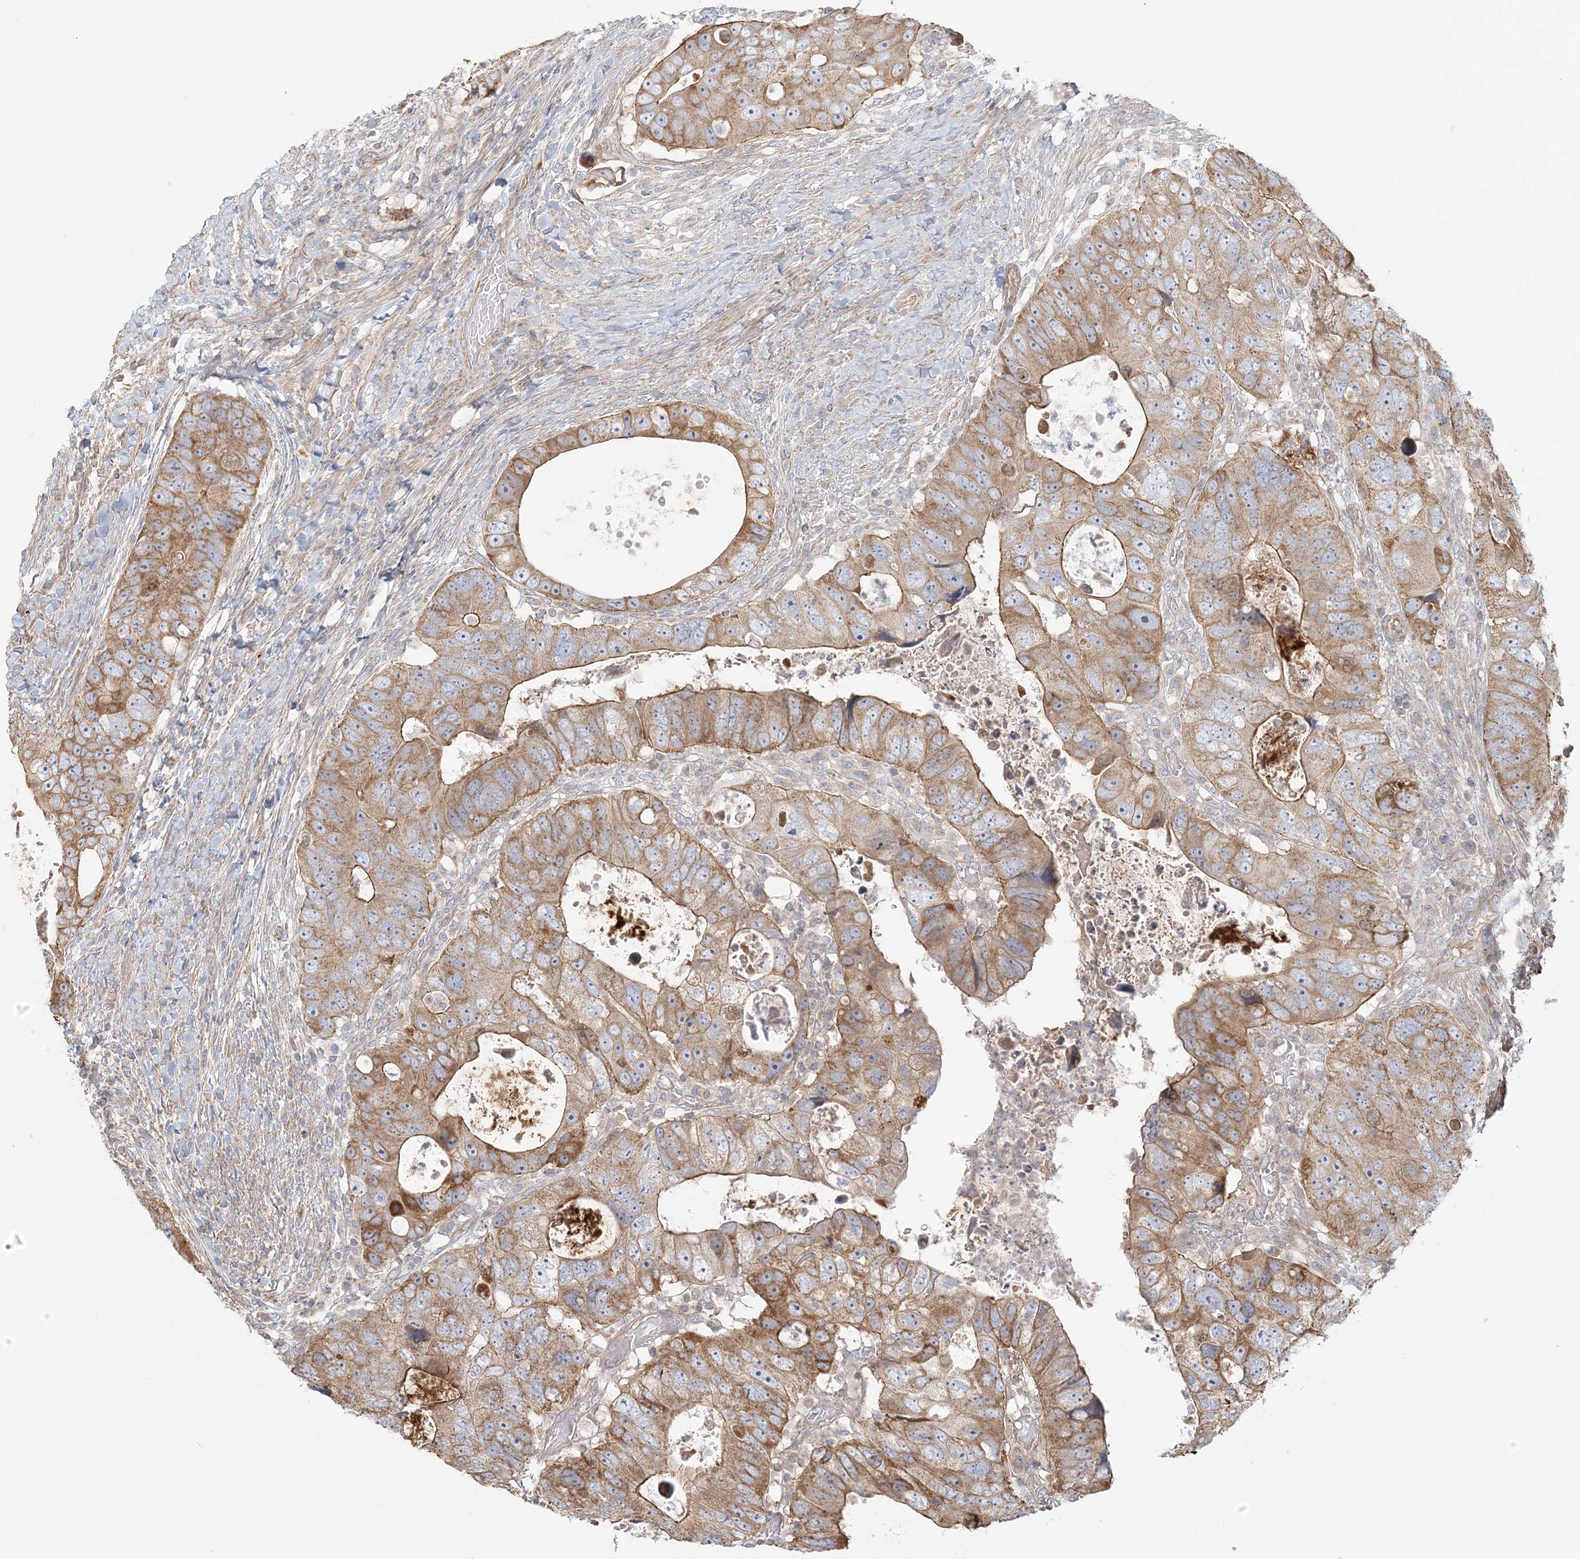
{"staining": {"intensity": "moderate", "quantity": ">75%", "location": "cytoplasmic/membranous"}, "tissue": "colorectal cancer", "cell_type": "Tumor cells", "image_type": "cancer", "snomed": [{"axis": "morphology", "description": "Adenocarcinoma, NOS"}, {"axis": "topography", "description": "Rectum"}], "caption": "High-power microscopy captured an IHC histopathology image of adenocarcinoma (colorectal), revealing moderate cytoplasmic/membranous positivity in about >75% of tumor cells.", "gene": "KIAA0232", "patient": {"sex": "male", "age": 59}}